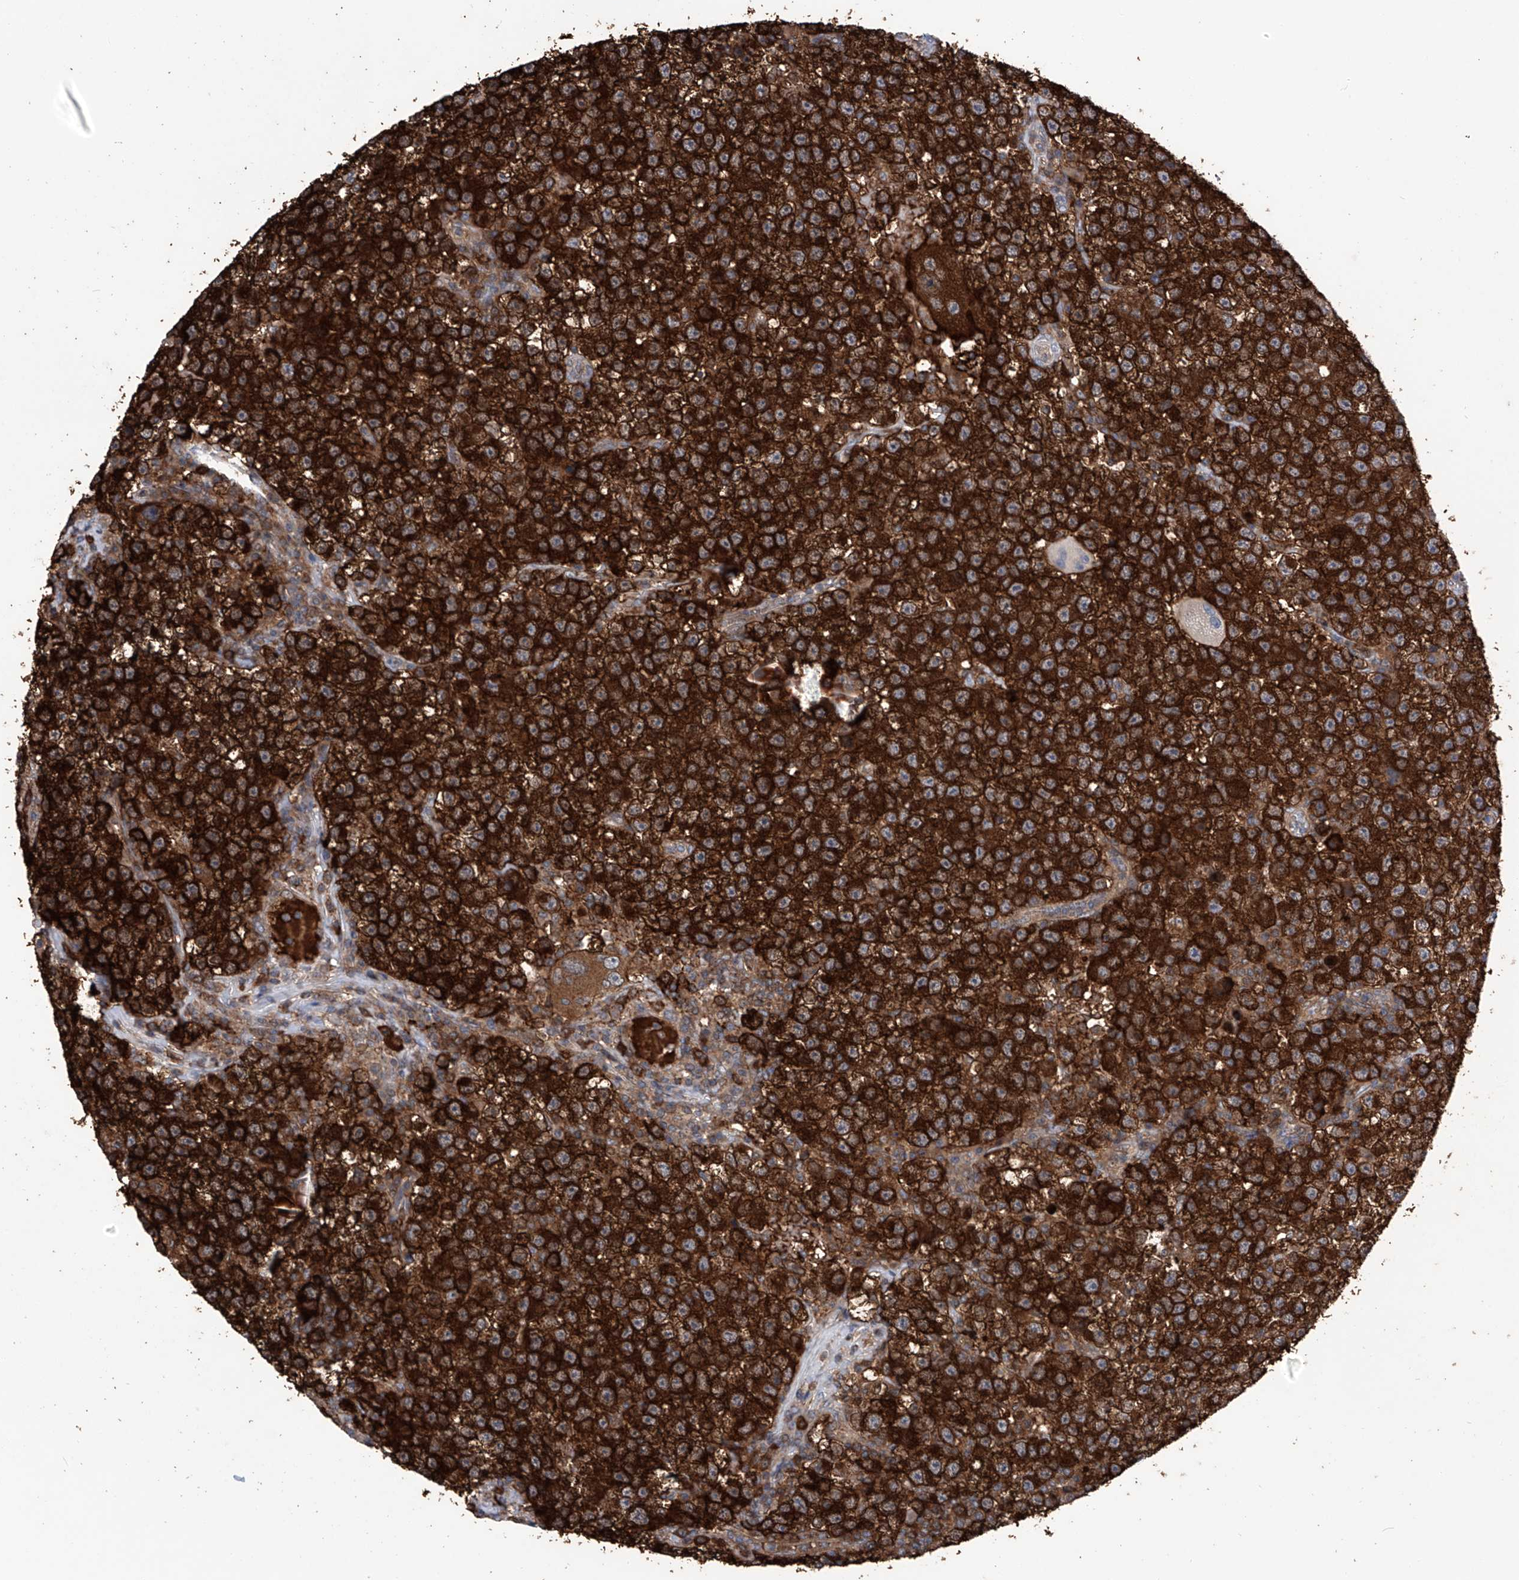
{"staining": {"intensity": "strong", "quantity": ">75%", "location": "cytoplasmic/membranous"}, "tissue": "testis cancer", "cell_type": "Tumor cells", "image_type": "cancer", "snomed": [{"axis": "morphology", "description": "Seminoma, NOS"}, {"axis": "topography", "description": "Testis"}], "caption": "Strong cytoplasmic/membranous protein staining is seen in approximately >75% of tumor cells in seminoma (testis). (IHC, brightfield microscopy, high magnification).", "gene": "NUDT17", "patient": {"sex": "male", "age": 22}}